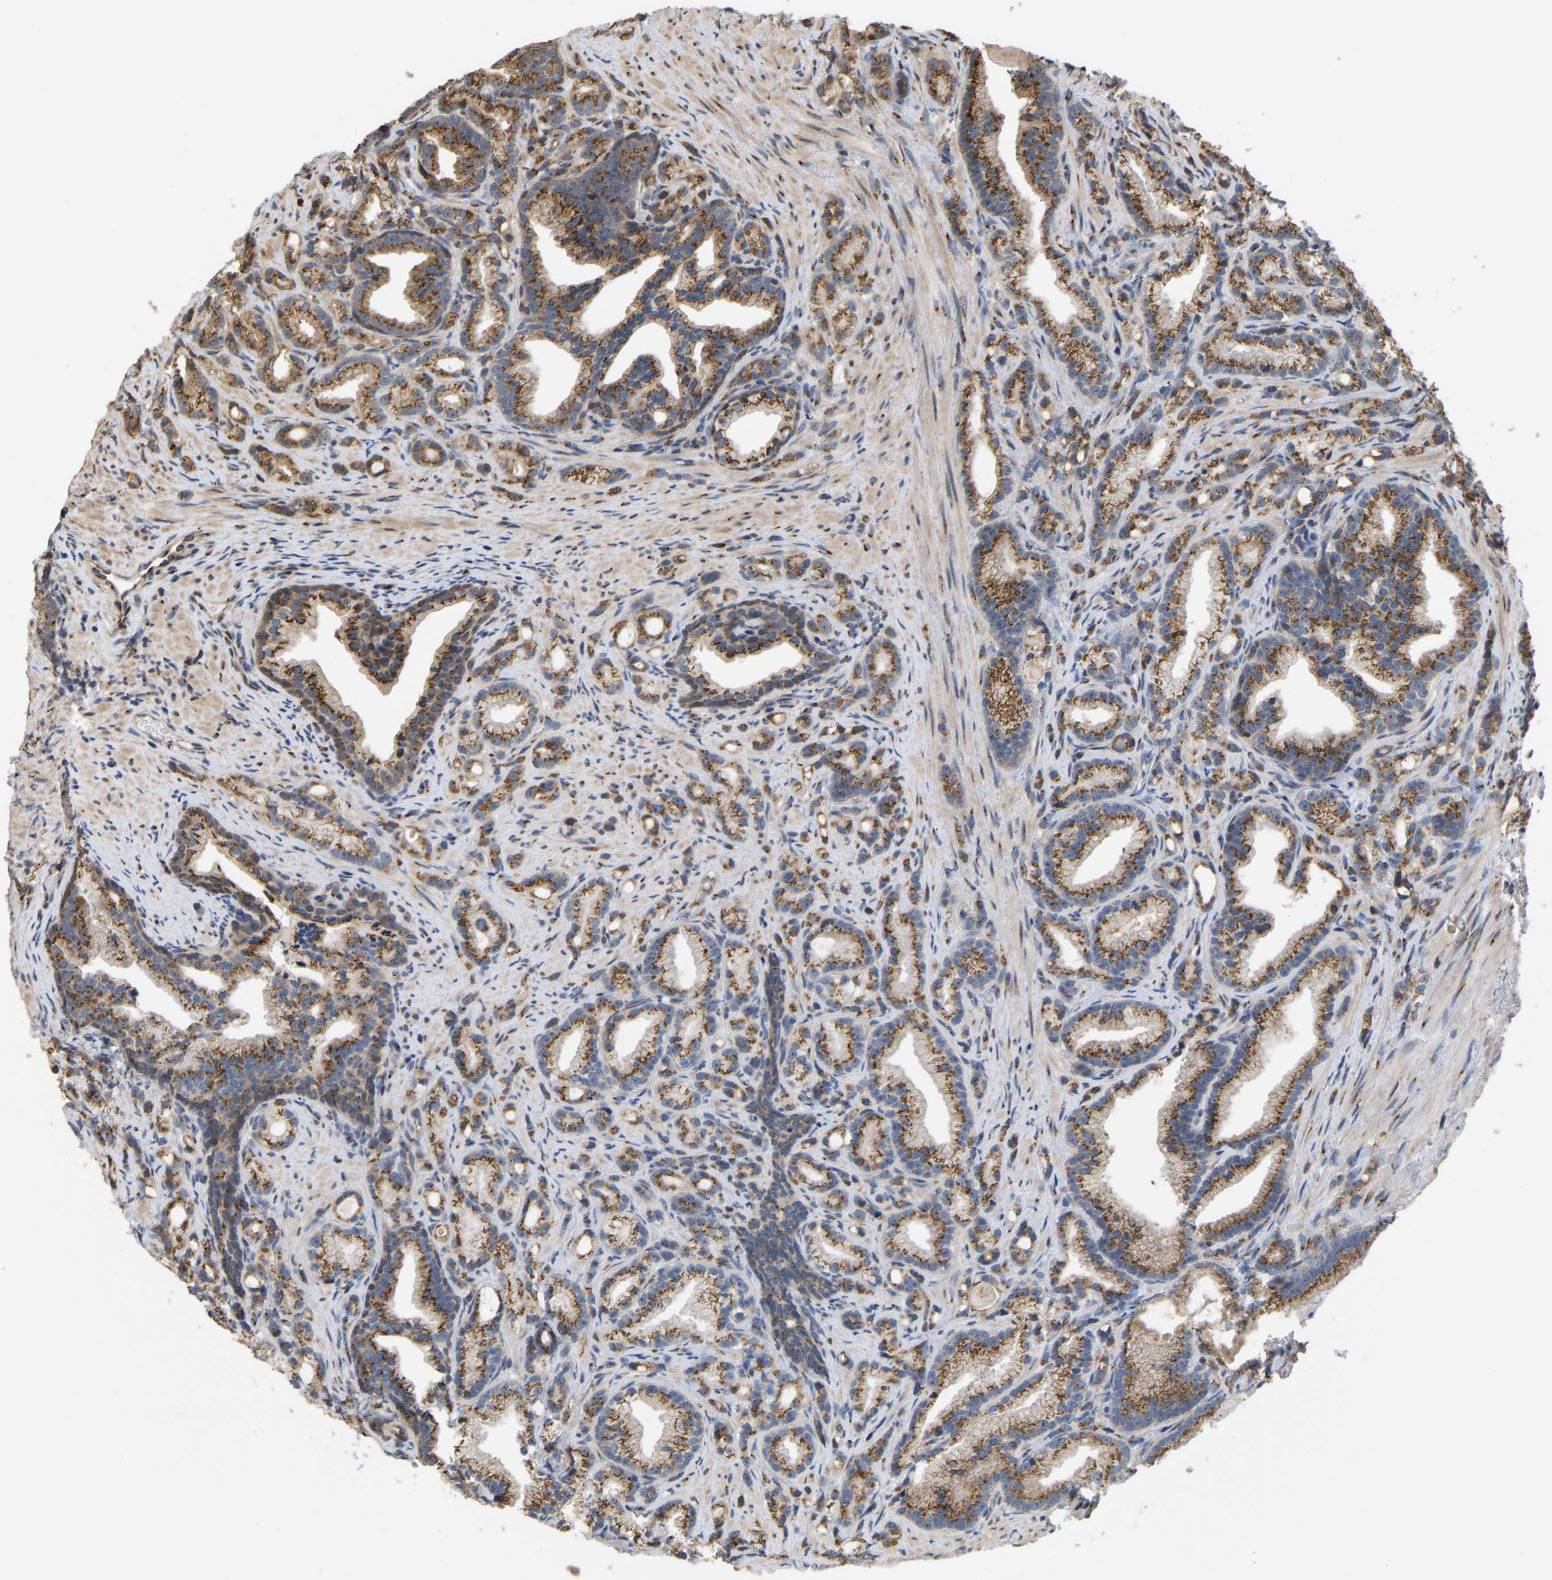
{"staining": {"intensity": "strong", "quantity": ">75%", "location": "cytoplasmic/membranous"}, "tissue": "prostate cancer", "cell_type": "Tumor cells", "image_type": "cancer", "snomed": [{"axis": "morphology", "description": "Adenocarcinoma, Low grade"}, {"axis": "topography", "description": "Prostate"}], "caption": "Protein staining shows strong cytoplasmic/membranous positivity in approximately >75% of tumor cells in adenocarcinoma (low-grade) (prostate).", "gene": "YIPF4", "patient": {"sex": "male", "age": 89}}